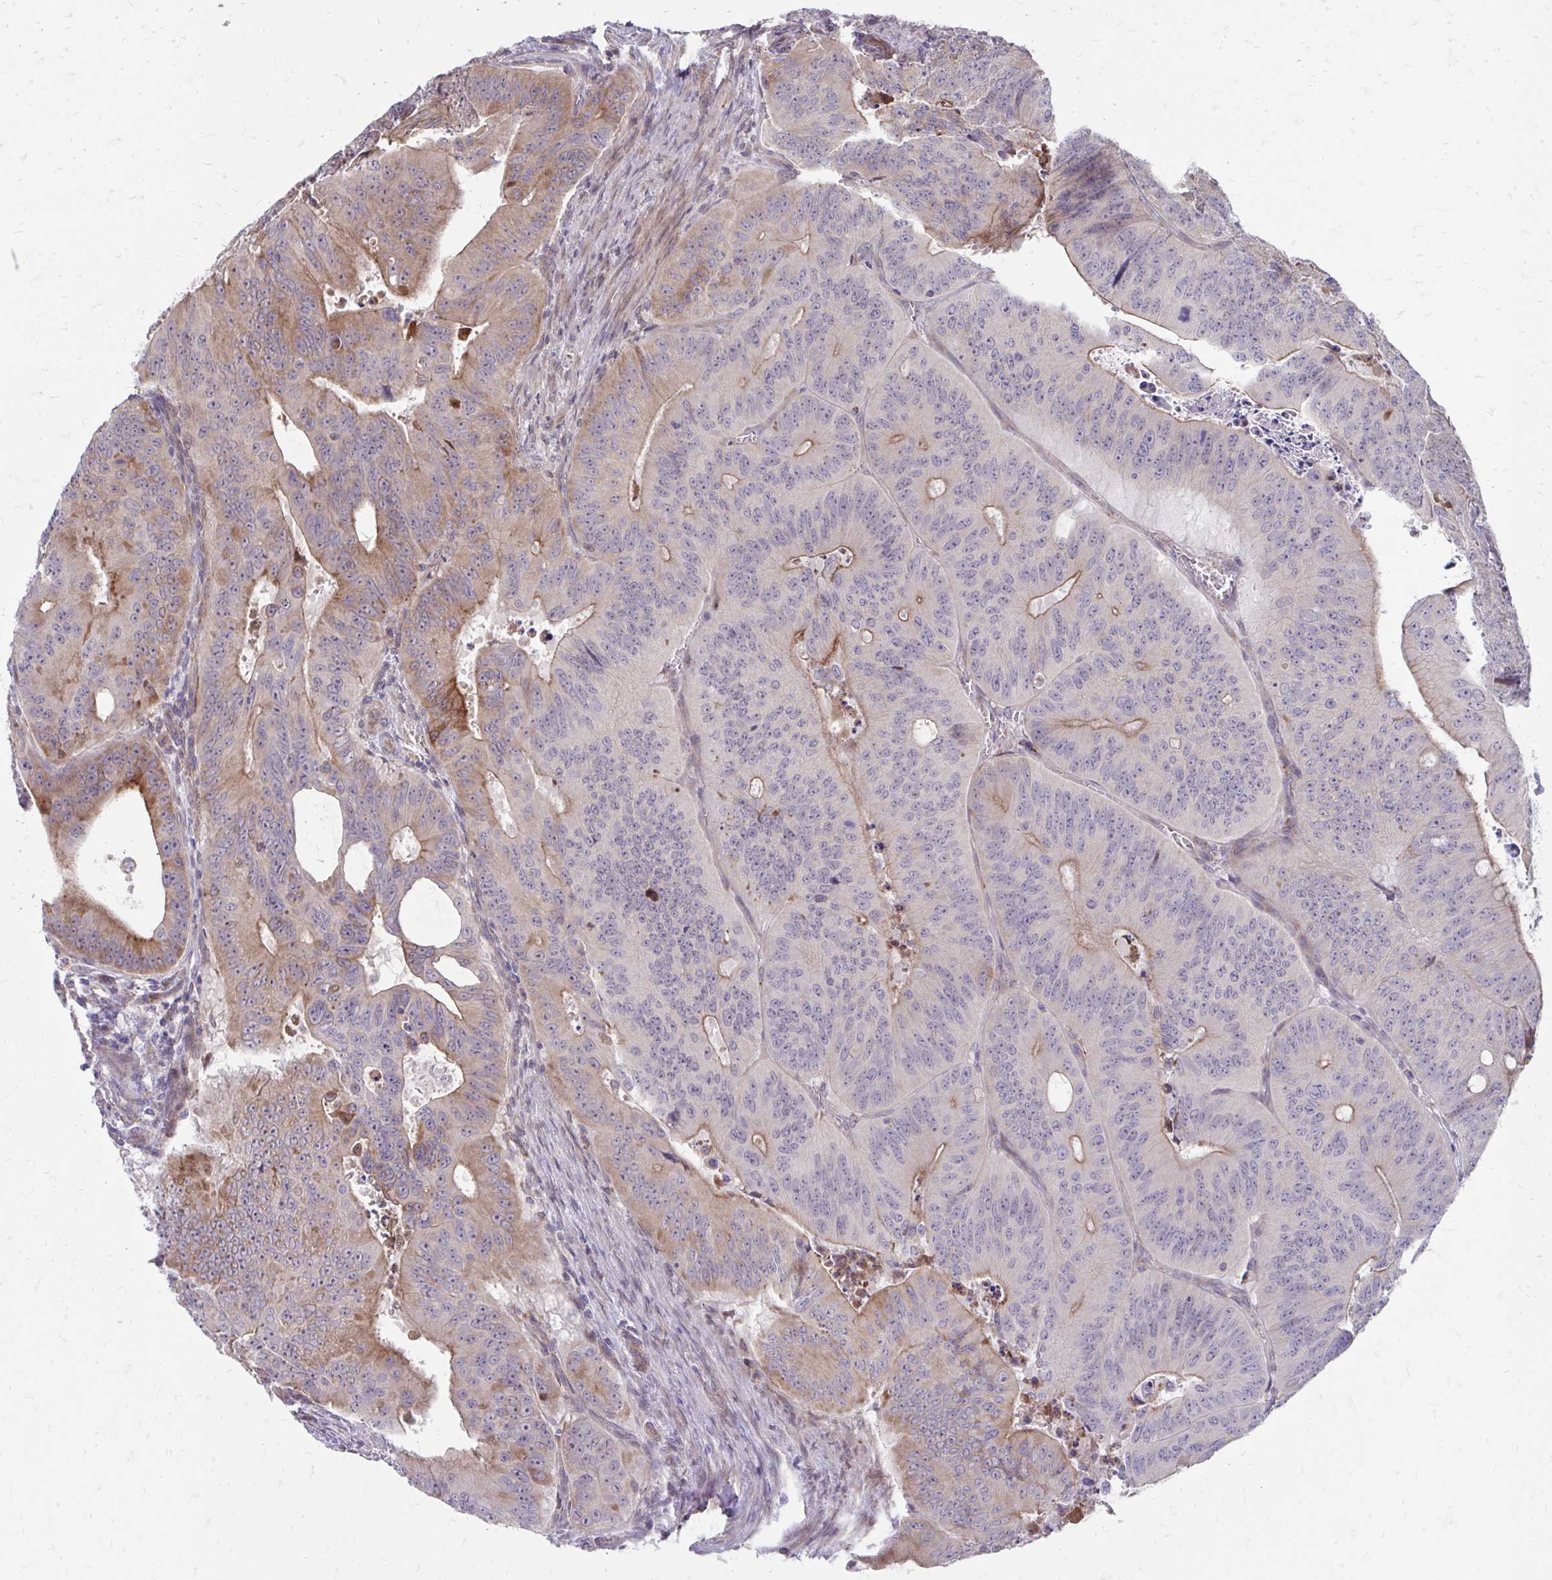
{"staining": {"intensity": "moderate", "quantity": "<25%", "location": "cytoplasmic/membranous"}, "tissue": "colorectal cancer", "cell_type": "Tumor cells", "image_type": "cancer", "snomed": [{"axis": "morphology", "description": "Adenocarcinoma, NOS"}, {"axis": "topography", "description": "Colon"}], "caption": "Immunohistochemistry (IHC) image of colorectal cancer (adenocarcinoma) stained for a protein (brown), which demonstrates low levels of moderate cytoplasmic/membranous expression in about <25% of tumor cells.", "gene": "ITPR2", "patient": {"sex": "male", "age": 62}}